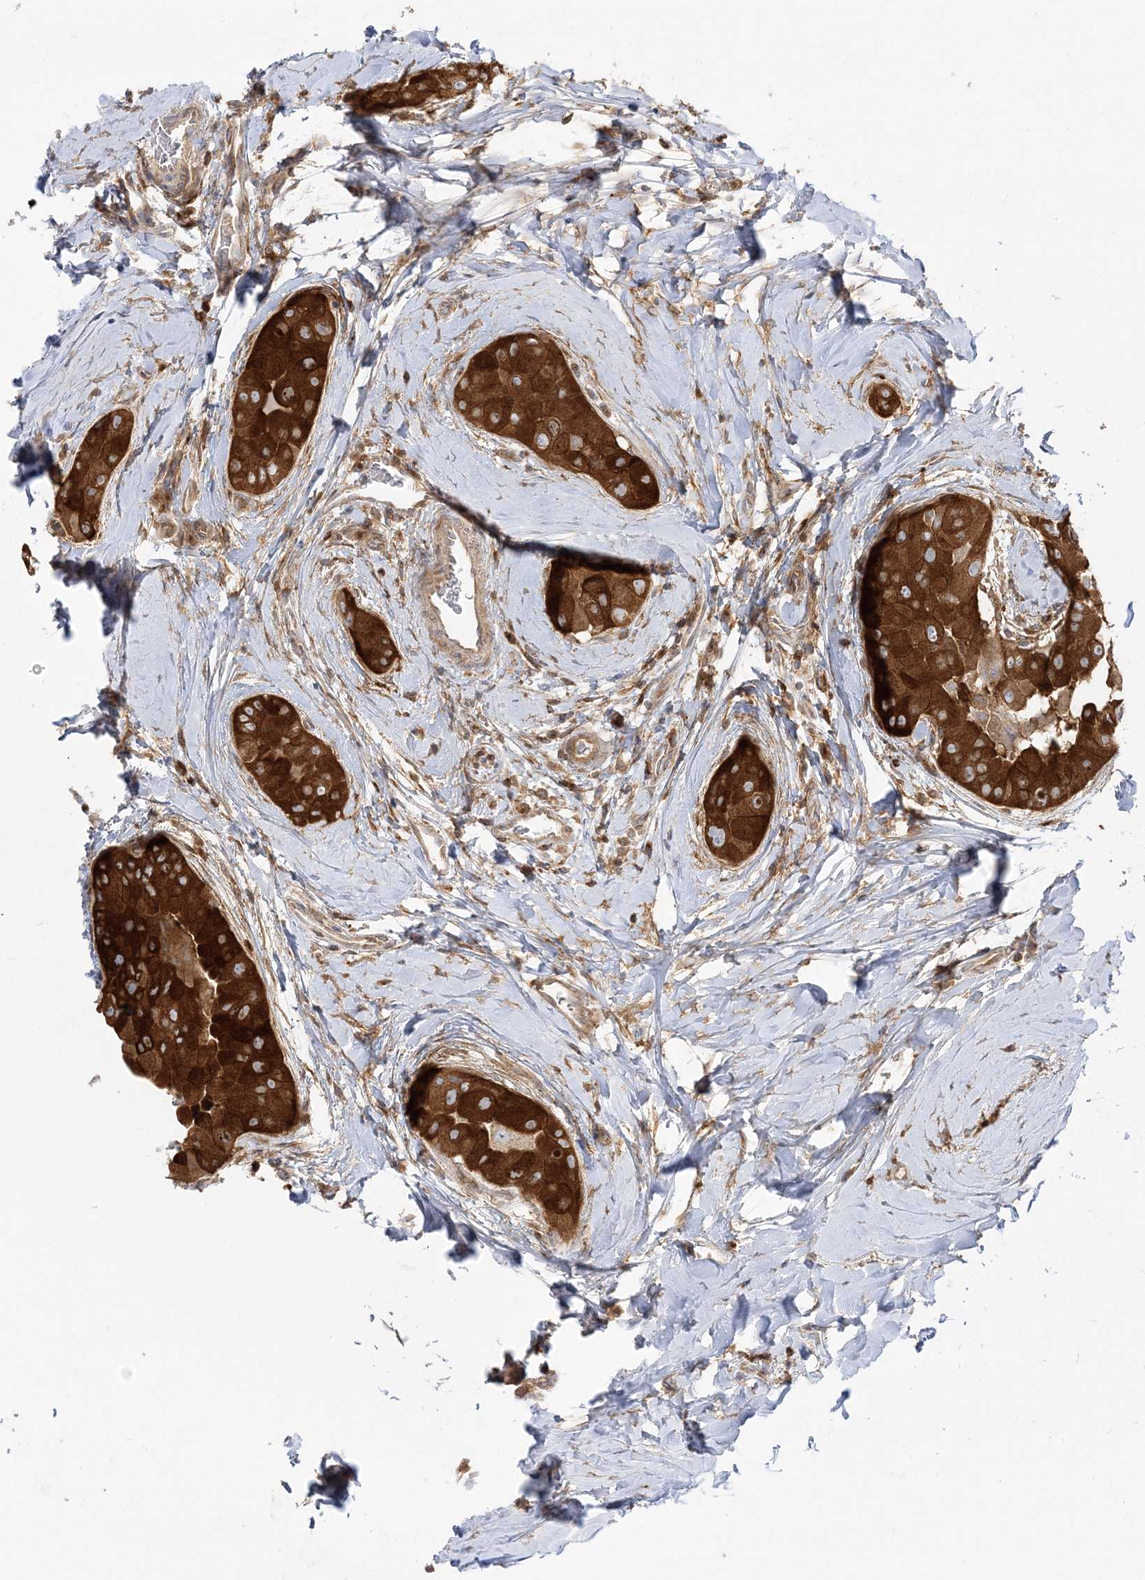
{"staining": {"intensity": "strong", "quantity": ">75%", "location": "cytoplasmic/membranous"}, "tissue": "thyroid cancer", "cell_type": "Tumor cells", "image_type": "cancer", "snomed": [{"axis": "morphology", "description": "Papillary adenocarcinoma, NOS"}, {"axis": "topography", "description": "Thyroid gland"}], "caption": "Immunohistochemical staining of human papillary adenocarcinoma (thyroid) reveals strong cytoplasmic/membranous protein positivity in approximately >75% of tumor cells.", "gene": "STAM", "patient": {"sex": "male", "age": 33}}